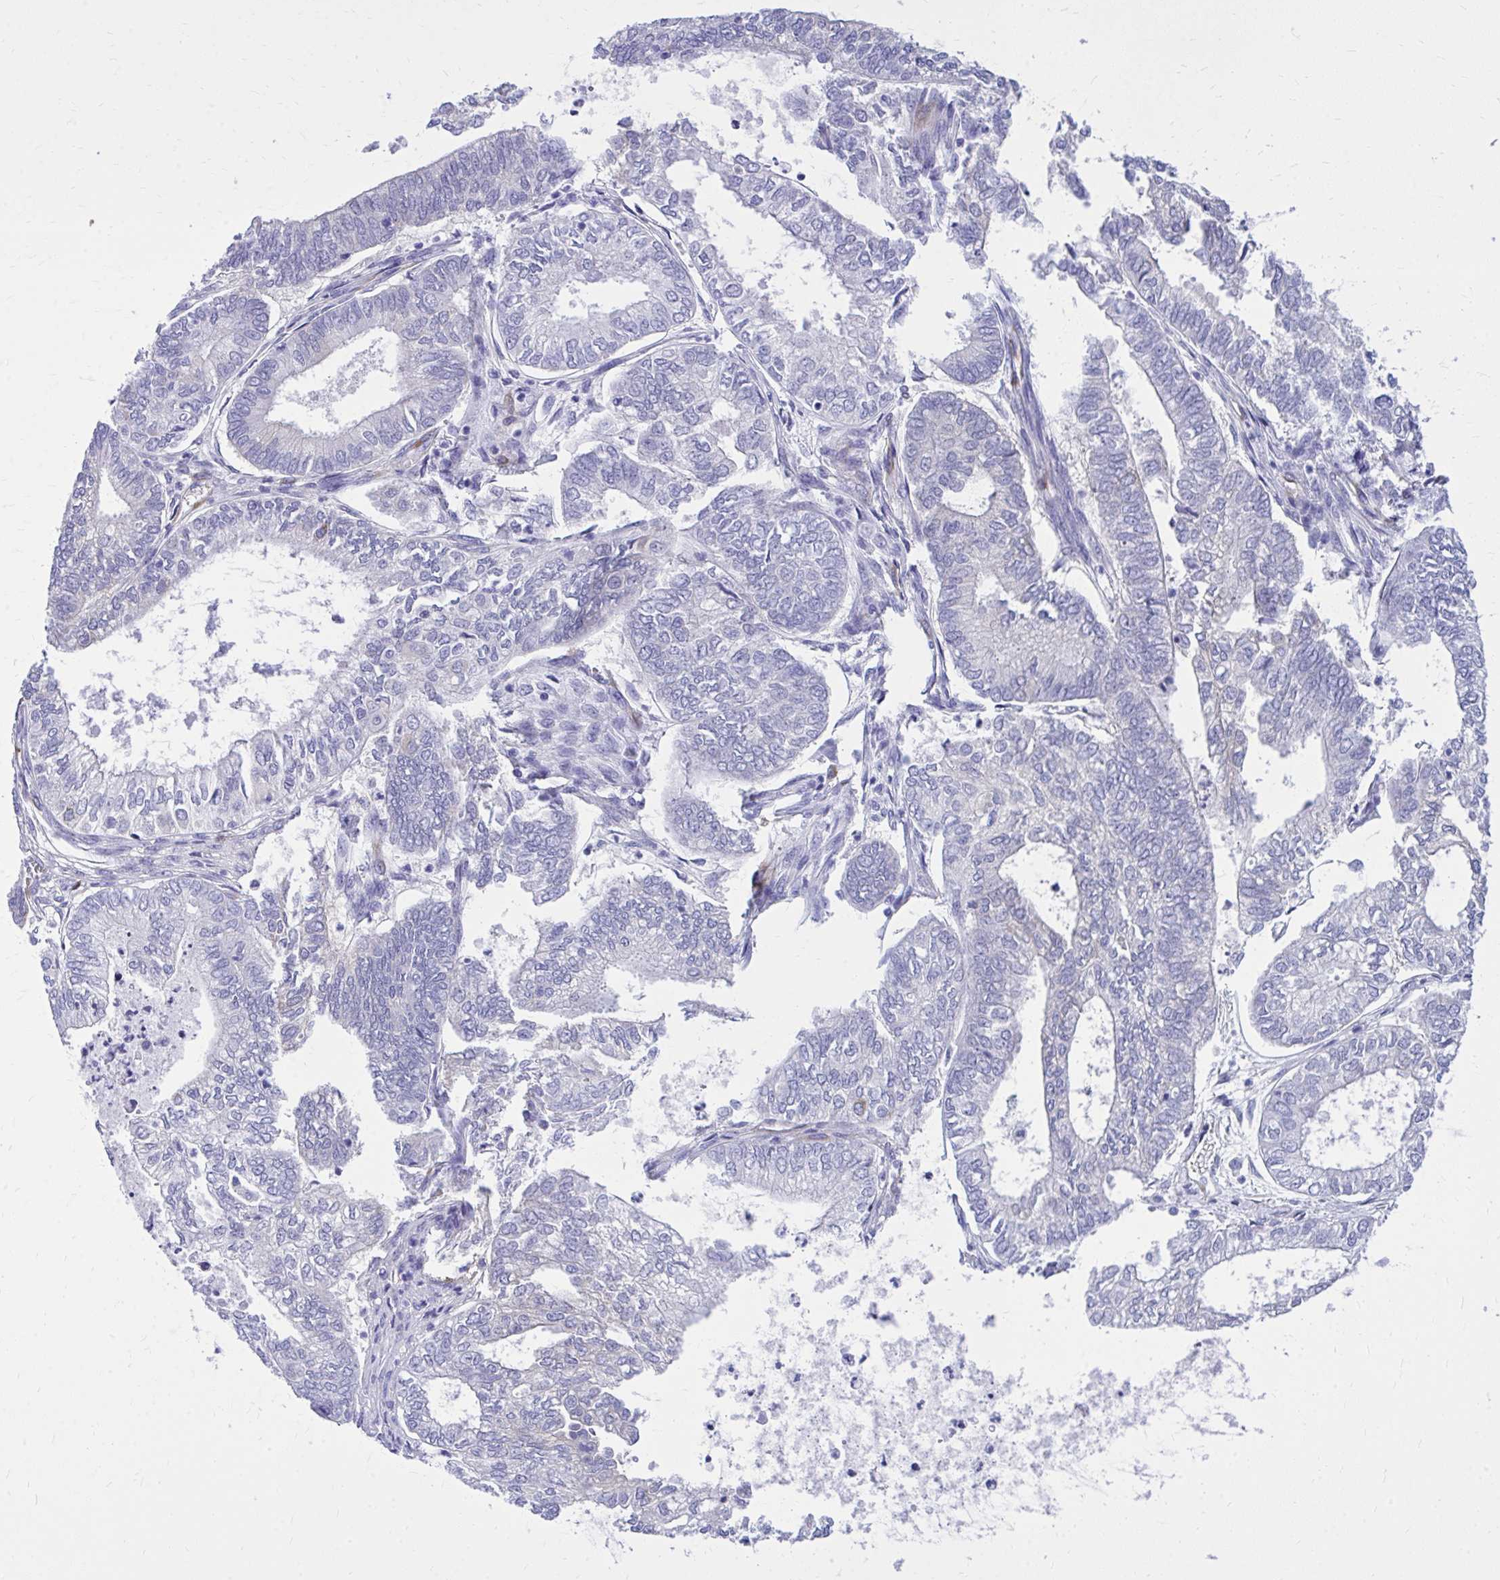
{"staining": {"intensity": "moderate", "quantity": "<25%", "location": "cytoplasmic/membranous"}, "tissue": "ovarian cancer", "cell_type": "Tumor cells", "image_type": "cancer", "snomed": [{"axis": "morphology", "description": "Carcinoma, endometroid"}, {"axis": "topography", "description": "Ovary"}], "caption": "Ovarian endometroid carcinoma stained with a brown dye reveals moderate cytoplasmic/membranous positive positivity in approximately <25% of tumor cells.", "gene": "EPB41L1", "patient": {"sex": "female", "age": 64}}